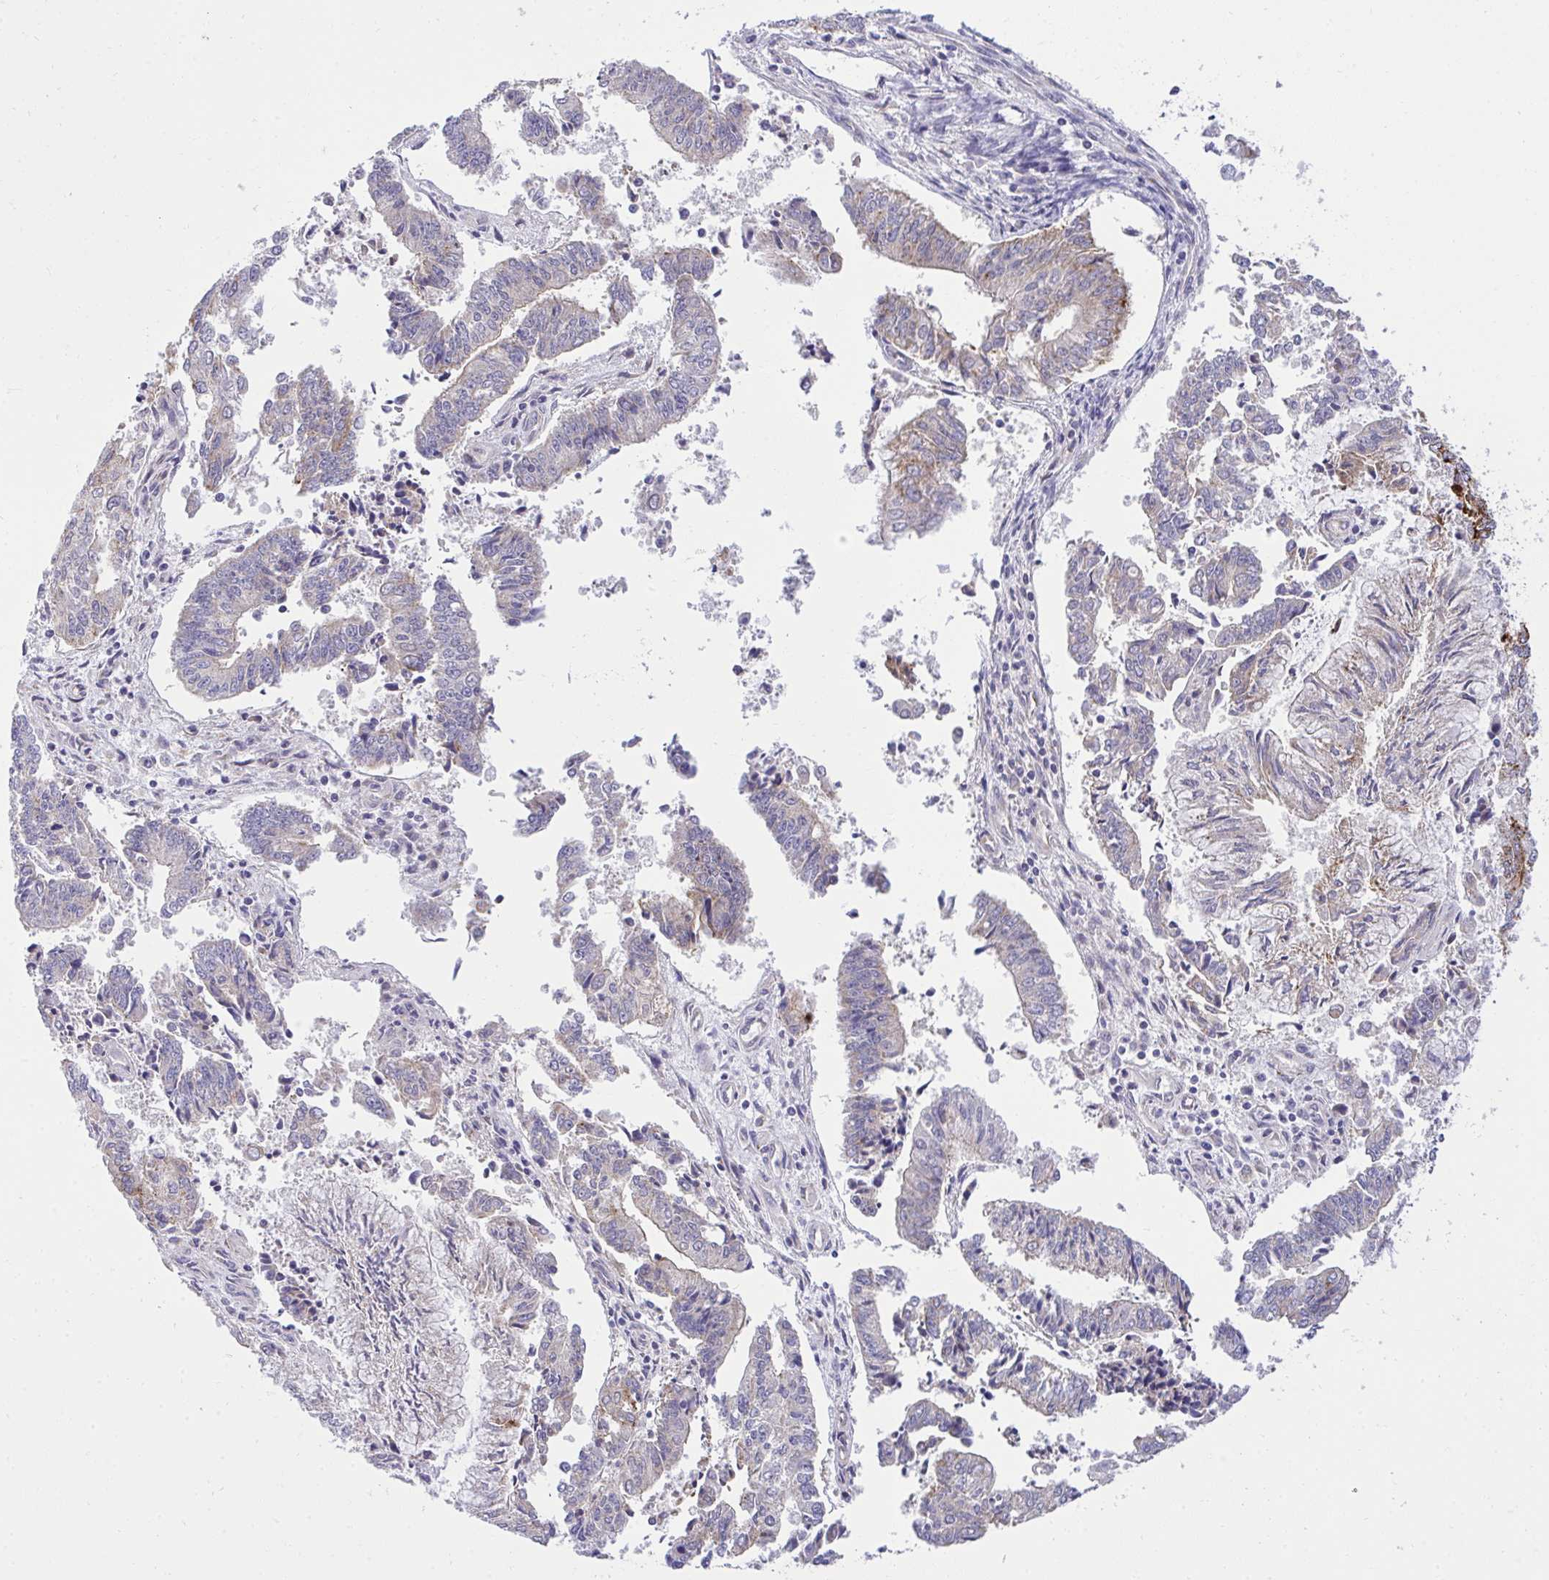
{"staining": {"intensity": "moderate", "quantity": "<25%", "location": "cytoplasmic/membranous"}, "tissue": "endometrial cancer", "cell_type": "Tumor cells", "image_type": "cancer", "snomed": [{"axis": "morphology", "description": "Adenocarcinoma, NOS"}, {"axis": "topography", "description": "Endometrium"}], "caption": "Endometrial cancer (adenocarcinoma) stained with a protein marker shows moderate staining in tumor cells.", "gene": "XAF1", "patient": {"sex": "female", "age": 61}}